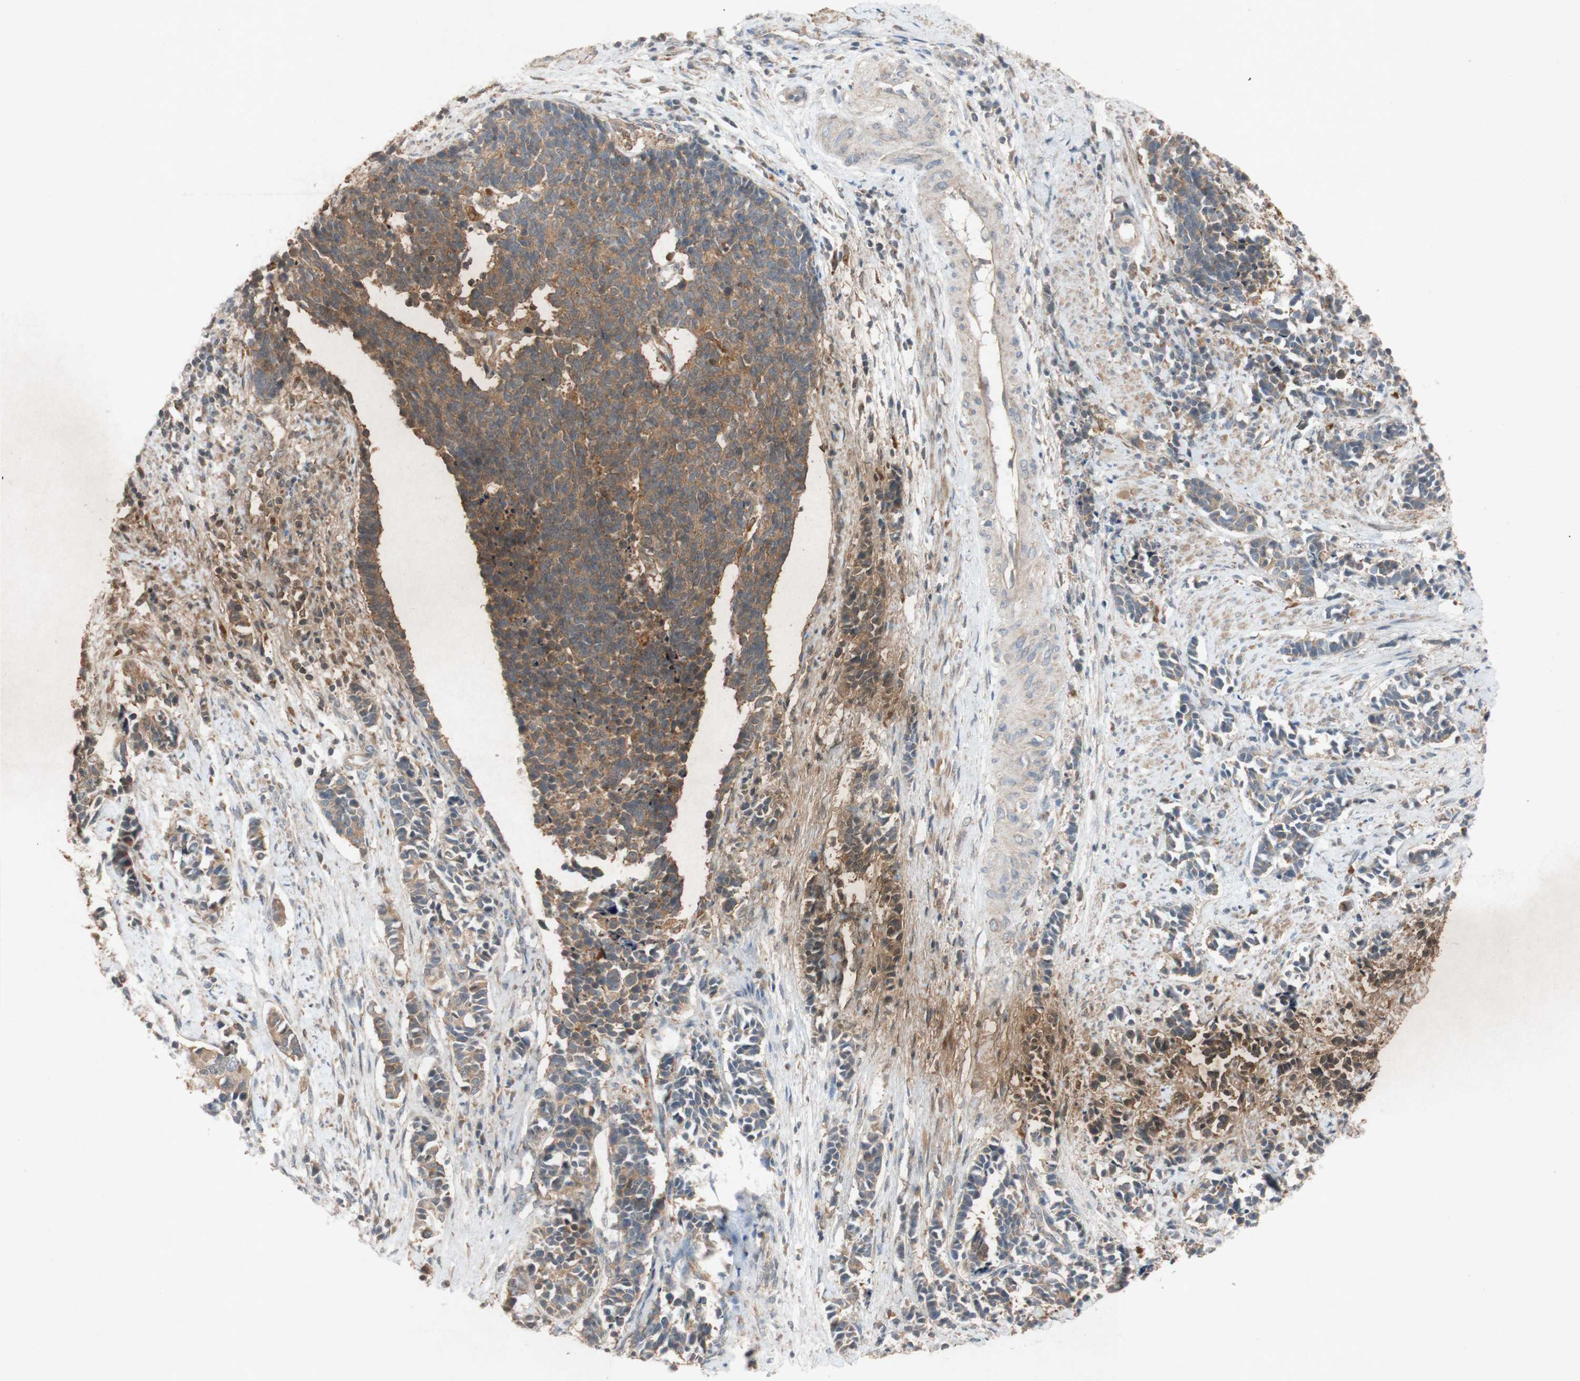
{"staining": {"intensity": "moderate", "quantity": ">75%", "location": "cytoplasmic/membranous"}, "tissue": "cervical cancer", "cell_type": "Tumor cells", "image_type": "cancer", "snomed": [{"axis": "morphology", "description": "Normal tissue, NOS"}, {"axis": "morphology", "description": "Squamous cell carcinoma, NOS"}, {"axis": "topography", "description": "Cervix"}], "caption": "Tumor cells show medium levels of moderate cytoplasmic/membranous staining in about >75% of cells in human cervical cancer.", "gene": "ATP6V1F", "patient": {"sex": "female", "age": 35}}